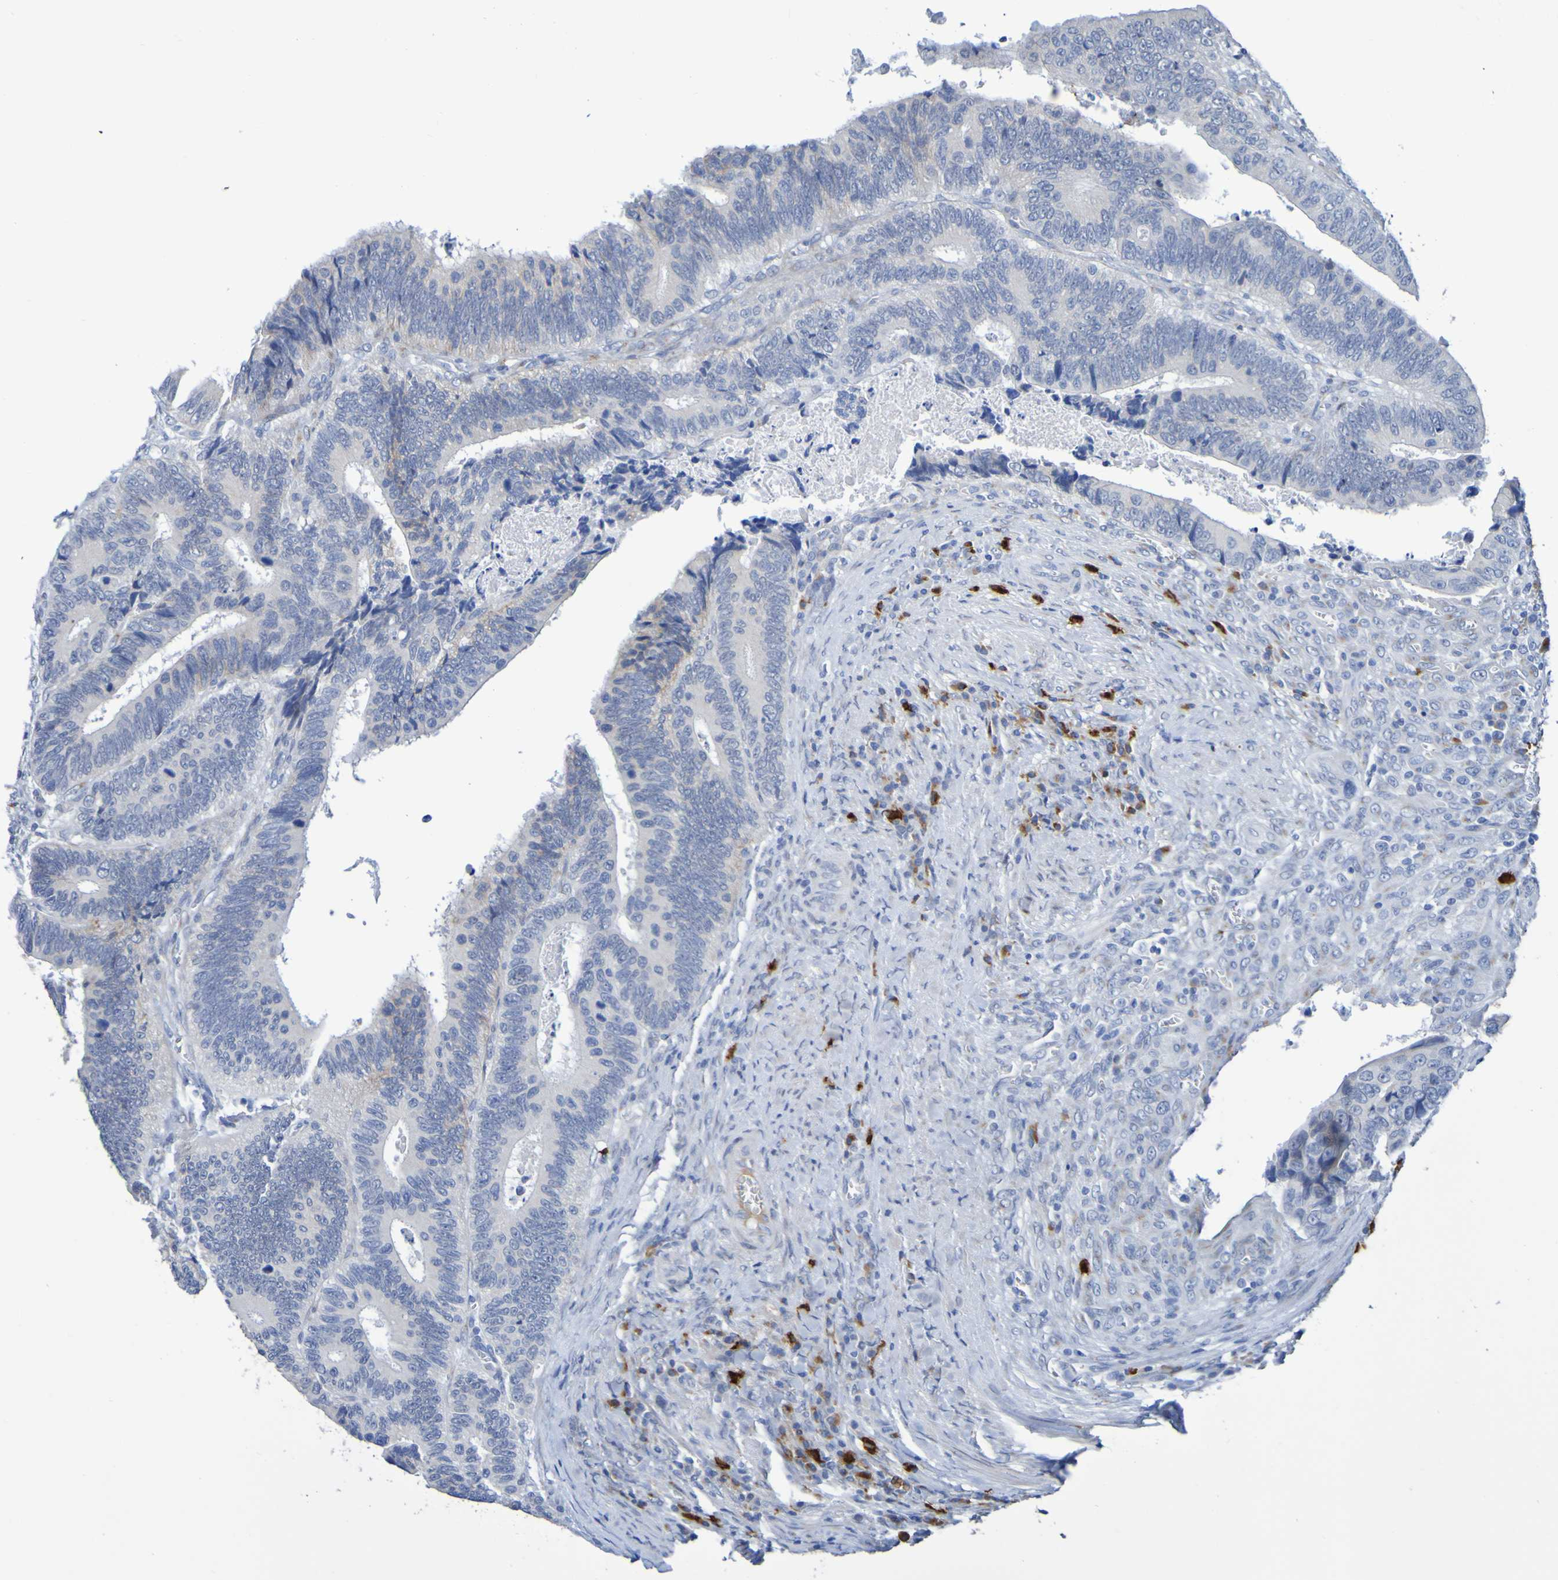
{"staining": {"intensity": "negative", "quantity": "none", "location": "none"}, "tissue": "colorectal cancer", "cell_type": "Tumor cells", "image_type": "cancer", "snomed": [{"axis": "morphology", "description": "Inflammation, NOS"}, {"axis": "morphology", "description": "Adenocarcinoma, NOS"}, {"axis": "topography", "description": "Colon"}], "caption": "This micrograph is of adenocarcinoma (colorectal) stained with immunohistochemistry to label a protein in brown with the nuclei are counter-stained blue. There is no positivity in tumor cells. (DAB (3,3'-diaminobenzidine) IHC with hematoxylin counter stain).", "gene": "C11orf24", "patient": {"sex": "male", "age": 72}}